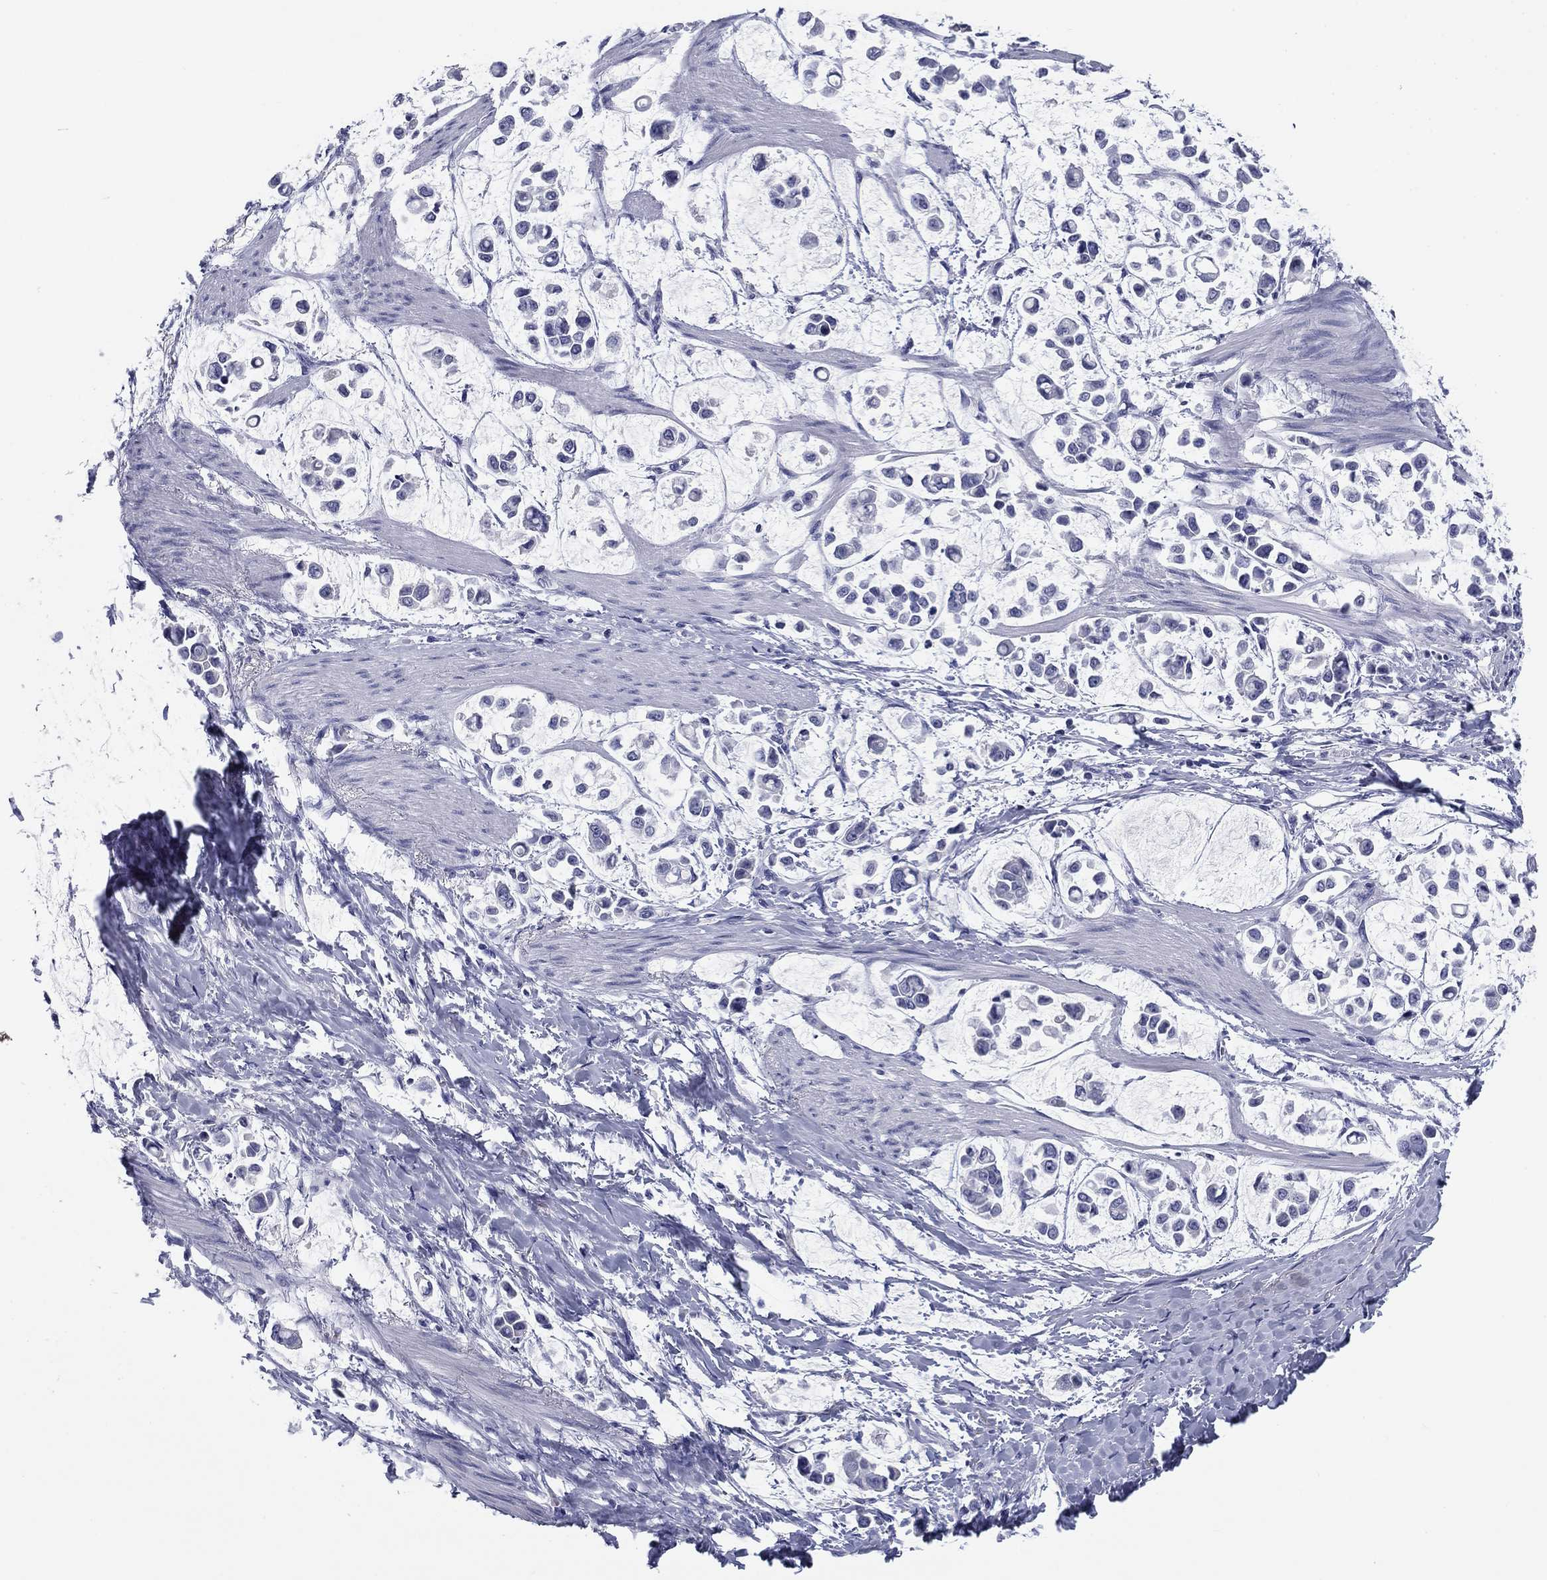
{"staining": {"intensity": "negative", "quantity": "none", "location": "none"}, "tissue": "stomach cancer", "cell_type": "Tumor cells", "image_type": "cancer", "snomed": [{"axis": "morphology", "description": "Adenocarcinoma, NOS"}, {"axis": "topography", "description": "Stomach"}], "caption": "Immunohistochemistry of stomach cancer (adenocarcinoma) displays no positivity in tumor cells.", "gene": "KCNH1", "patient": {"sex": "male", "age": 82}}